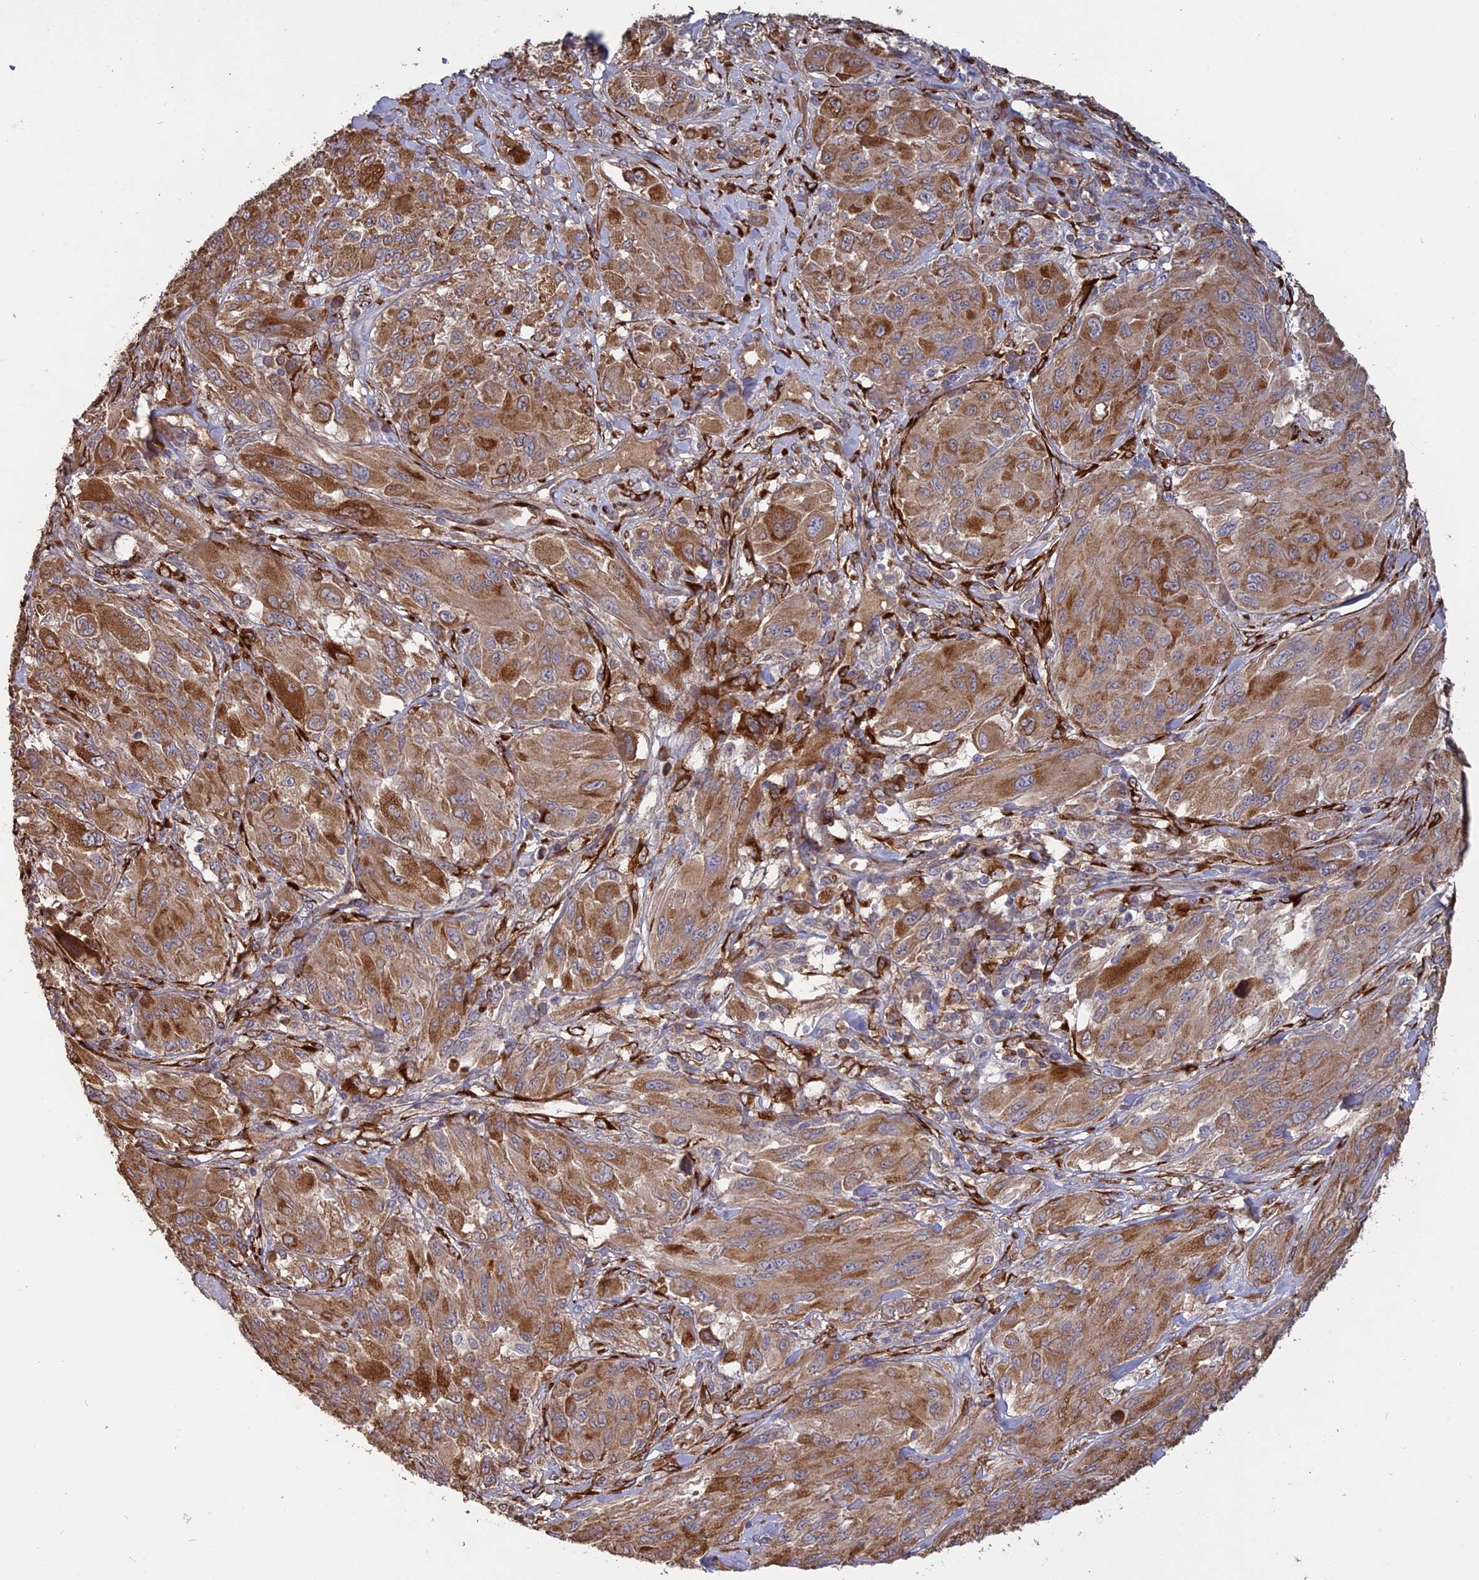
{"staining": {"intensity": "moderate", "quantity": ">75%", "location": "cytoplasmic/membranous"}, "tissue": "melanoma", "cell_type": "Tumor cells", "image_type": "cancer", "snomed": [{"axis": "morphology", "description": "Malignant melanoma, NOS"}, {"axis": "topography", "description": "Skin"}], "caption": "Human malignant melanoma stained with a brown dye exhibits moderate cytoplasmic/membranous positive expression in approximately >75% of tumor cells.", "gene": "PPIC", "patient": {"sex": "female", "age": 91}}